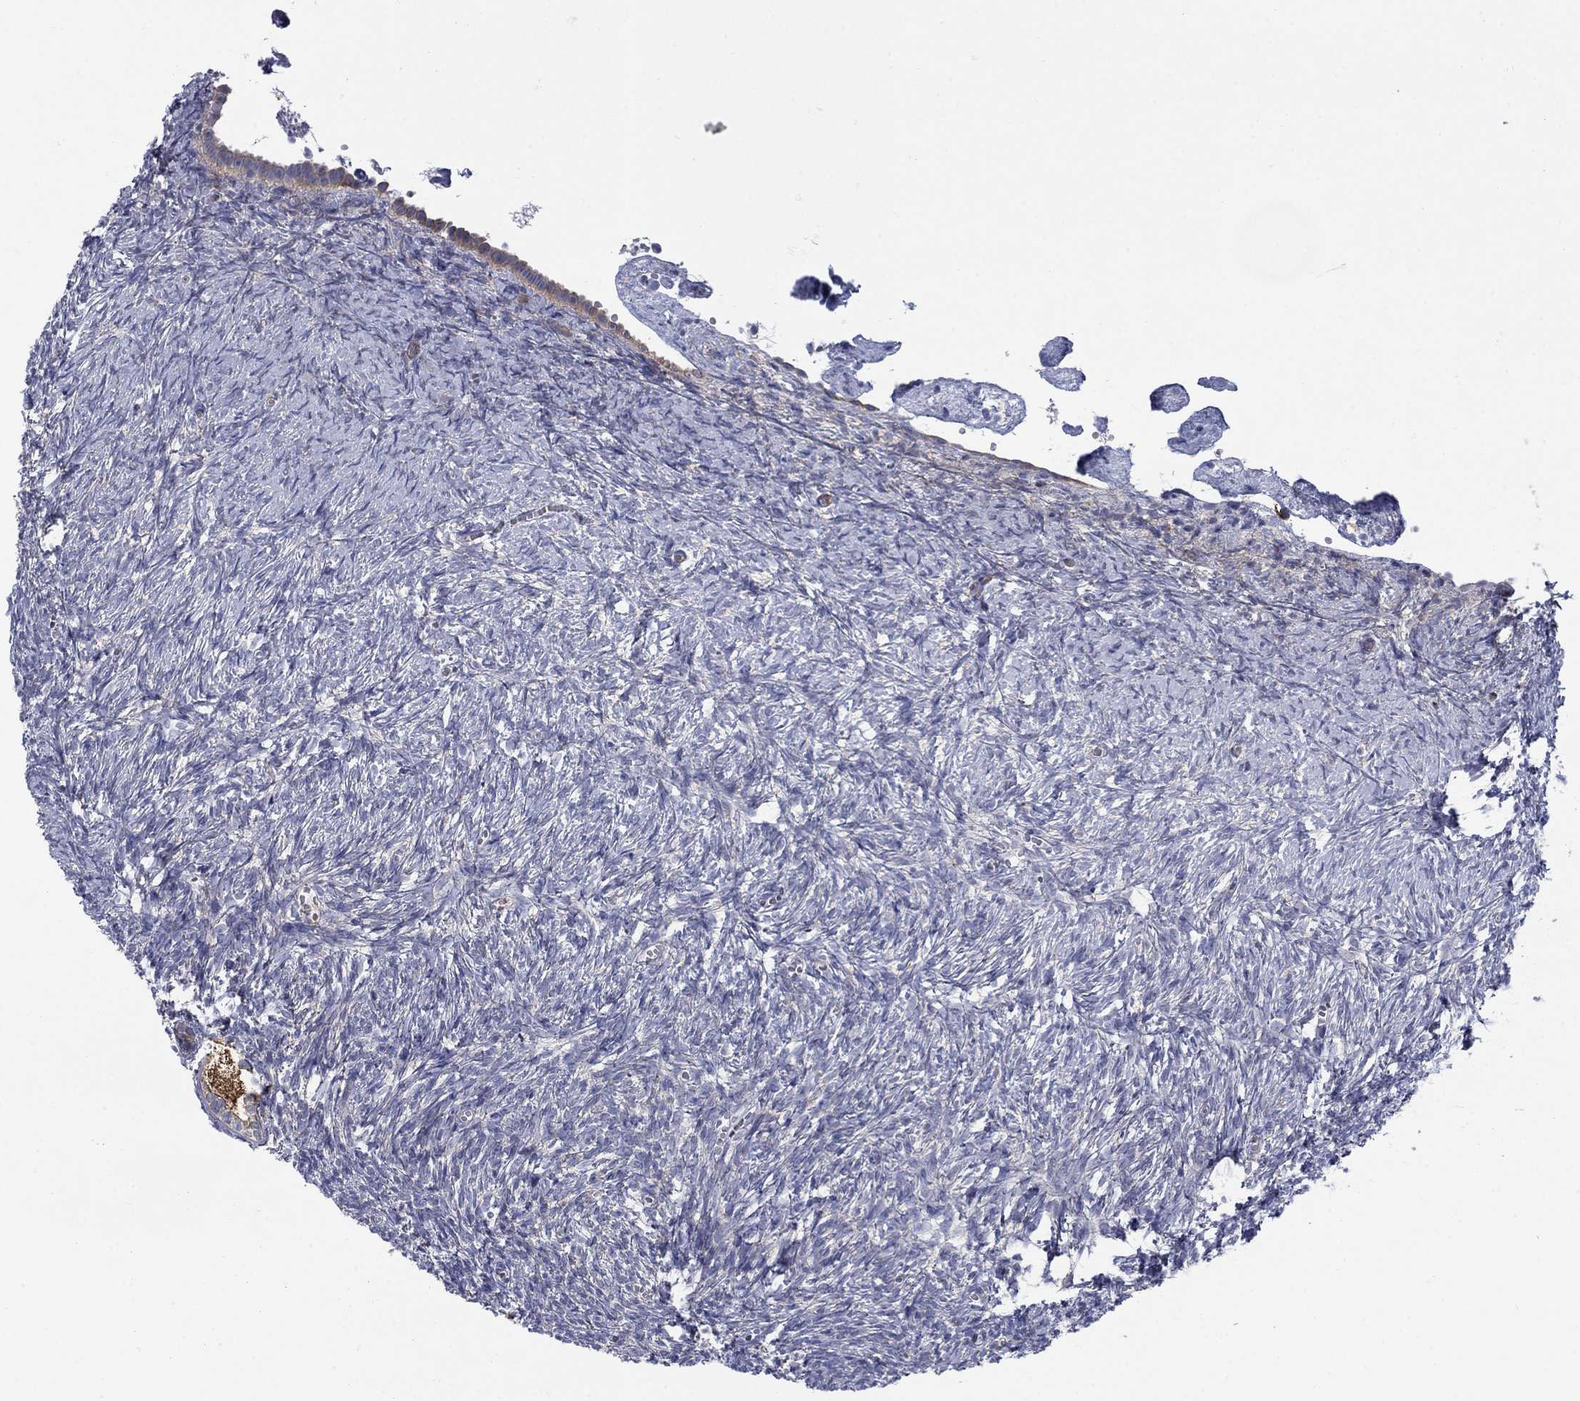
{"staining": {"intensity": "strong", "quantity": "25%-75%", "location": "cytoplasmic/membranous"}, "tissue": "ovary", "cell_type": "Follicle cells", "image_type": "normal", "snomed": [{"axis": "morphology", "description": "Normal tissue, NOS"}, {"axis": "topography", "description": "Ovary"}], "caption": "Protein positivity by immunohistochemistry demonstrates strong cytoplasmic/membranous positivity in about 25%-75% of follicle cells in normal ovary.", "gene": "FXR1", "patient": {"sex": "female", "age": 43}}